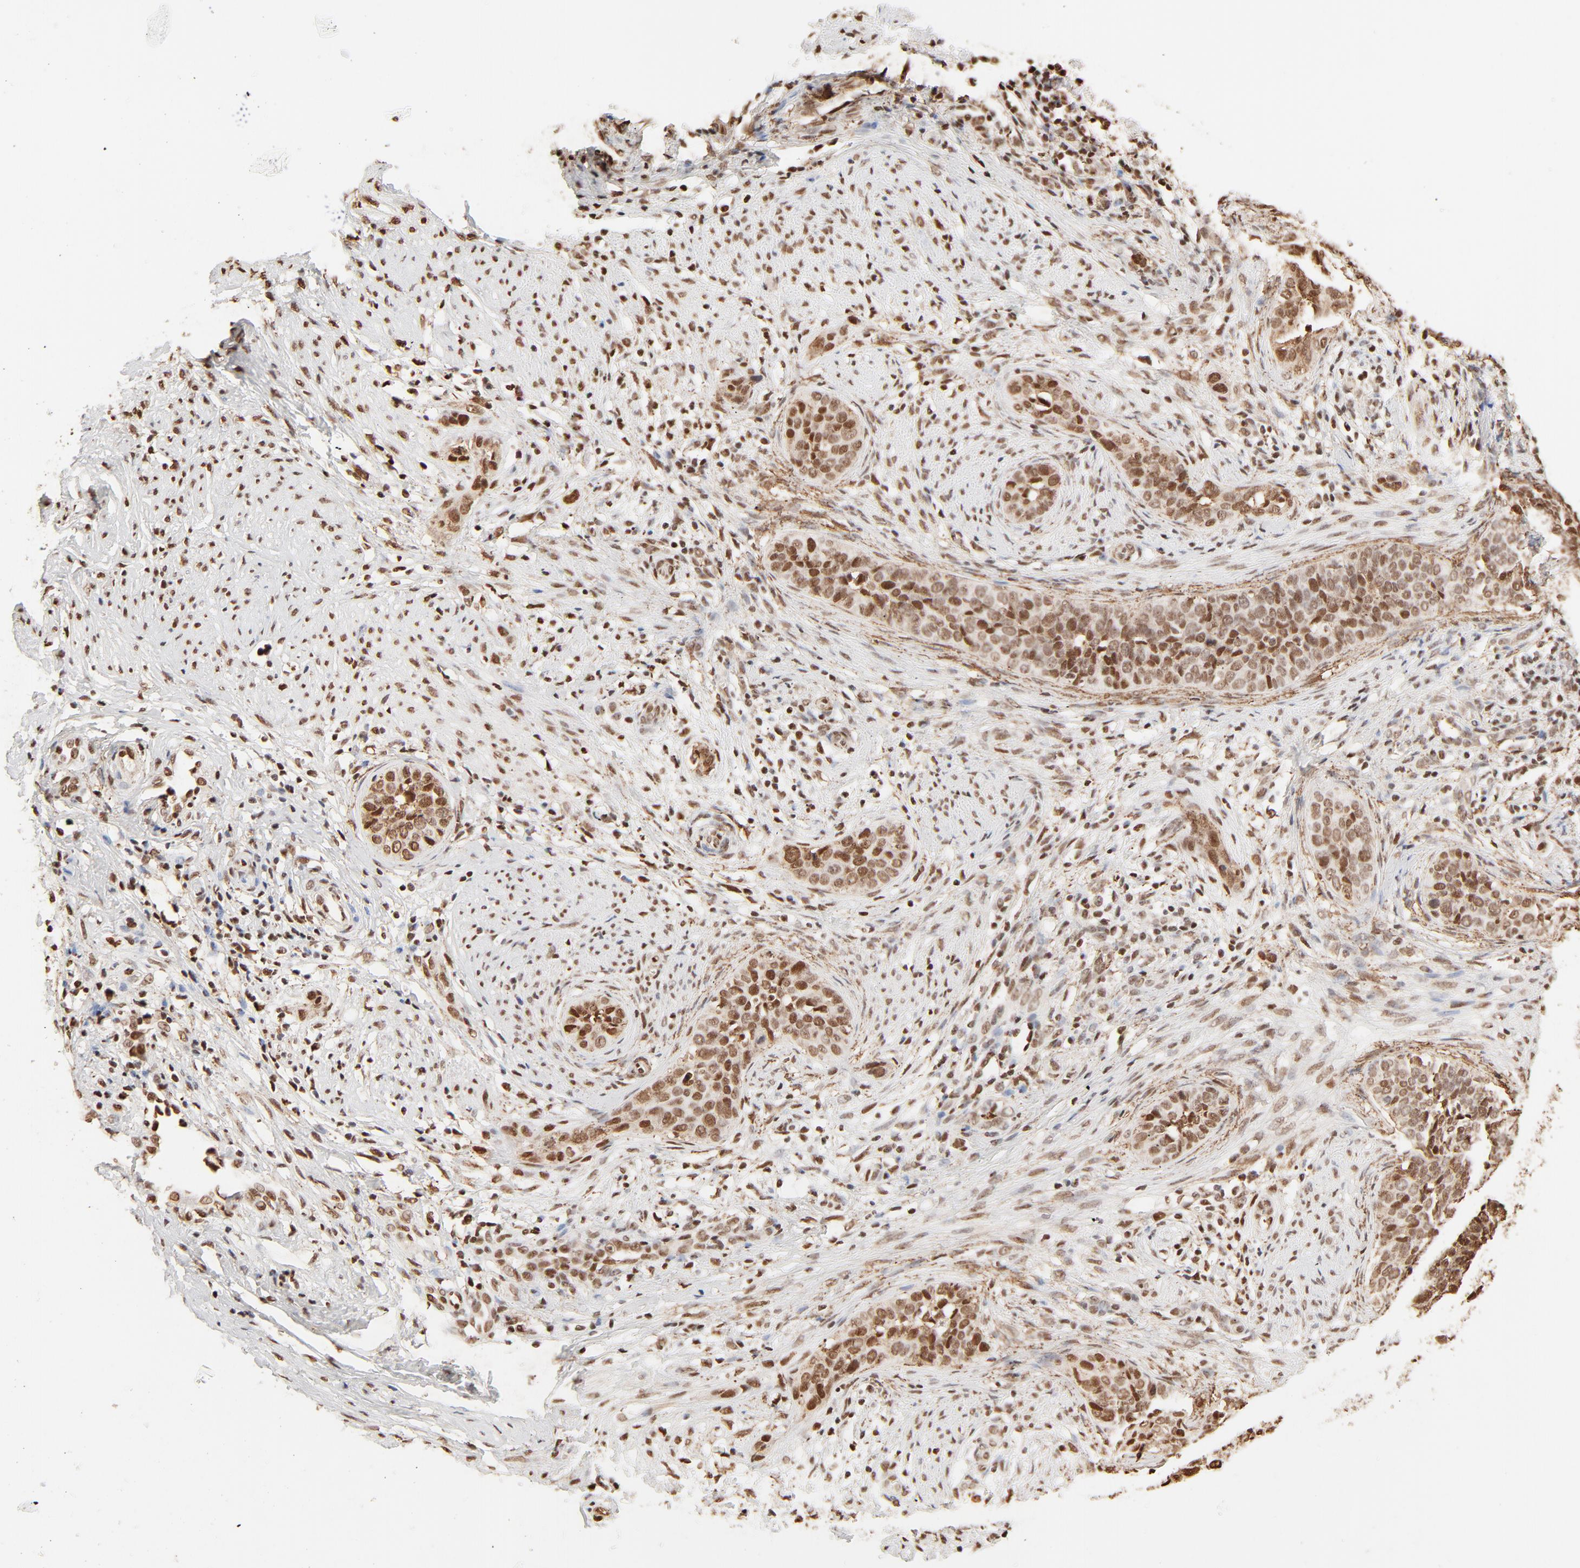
{"staining": {"intensity": "moderate", "quantity": ">75%", "location": "nuclear"}, "tissue": "cervical cancer", "cell_type": "Tumor cells", "image_type": "cancer", "snomed": [{"axis": "morphology", "description": "Squamous cell carcinoma, NOS"}, {"axis": "topography", "description": "Cervix"}], "caption": "Moderate nuclear positivity for a protein is appreciated in about >75% of tumor cells of cervical cancer (squamous cell carcinoma) using IHC.", "gene": "FAM50A", "patient": {"sex": "female", "age": 31}}